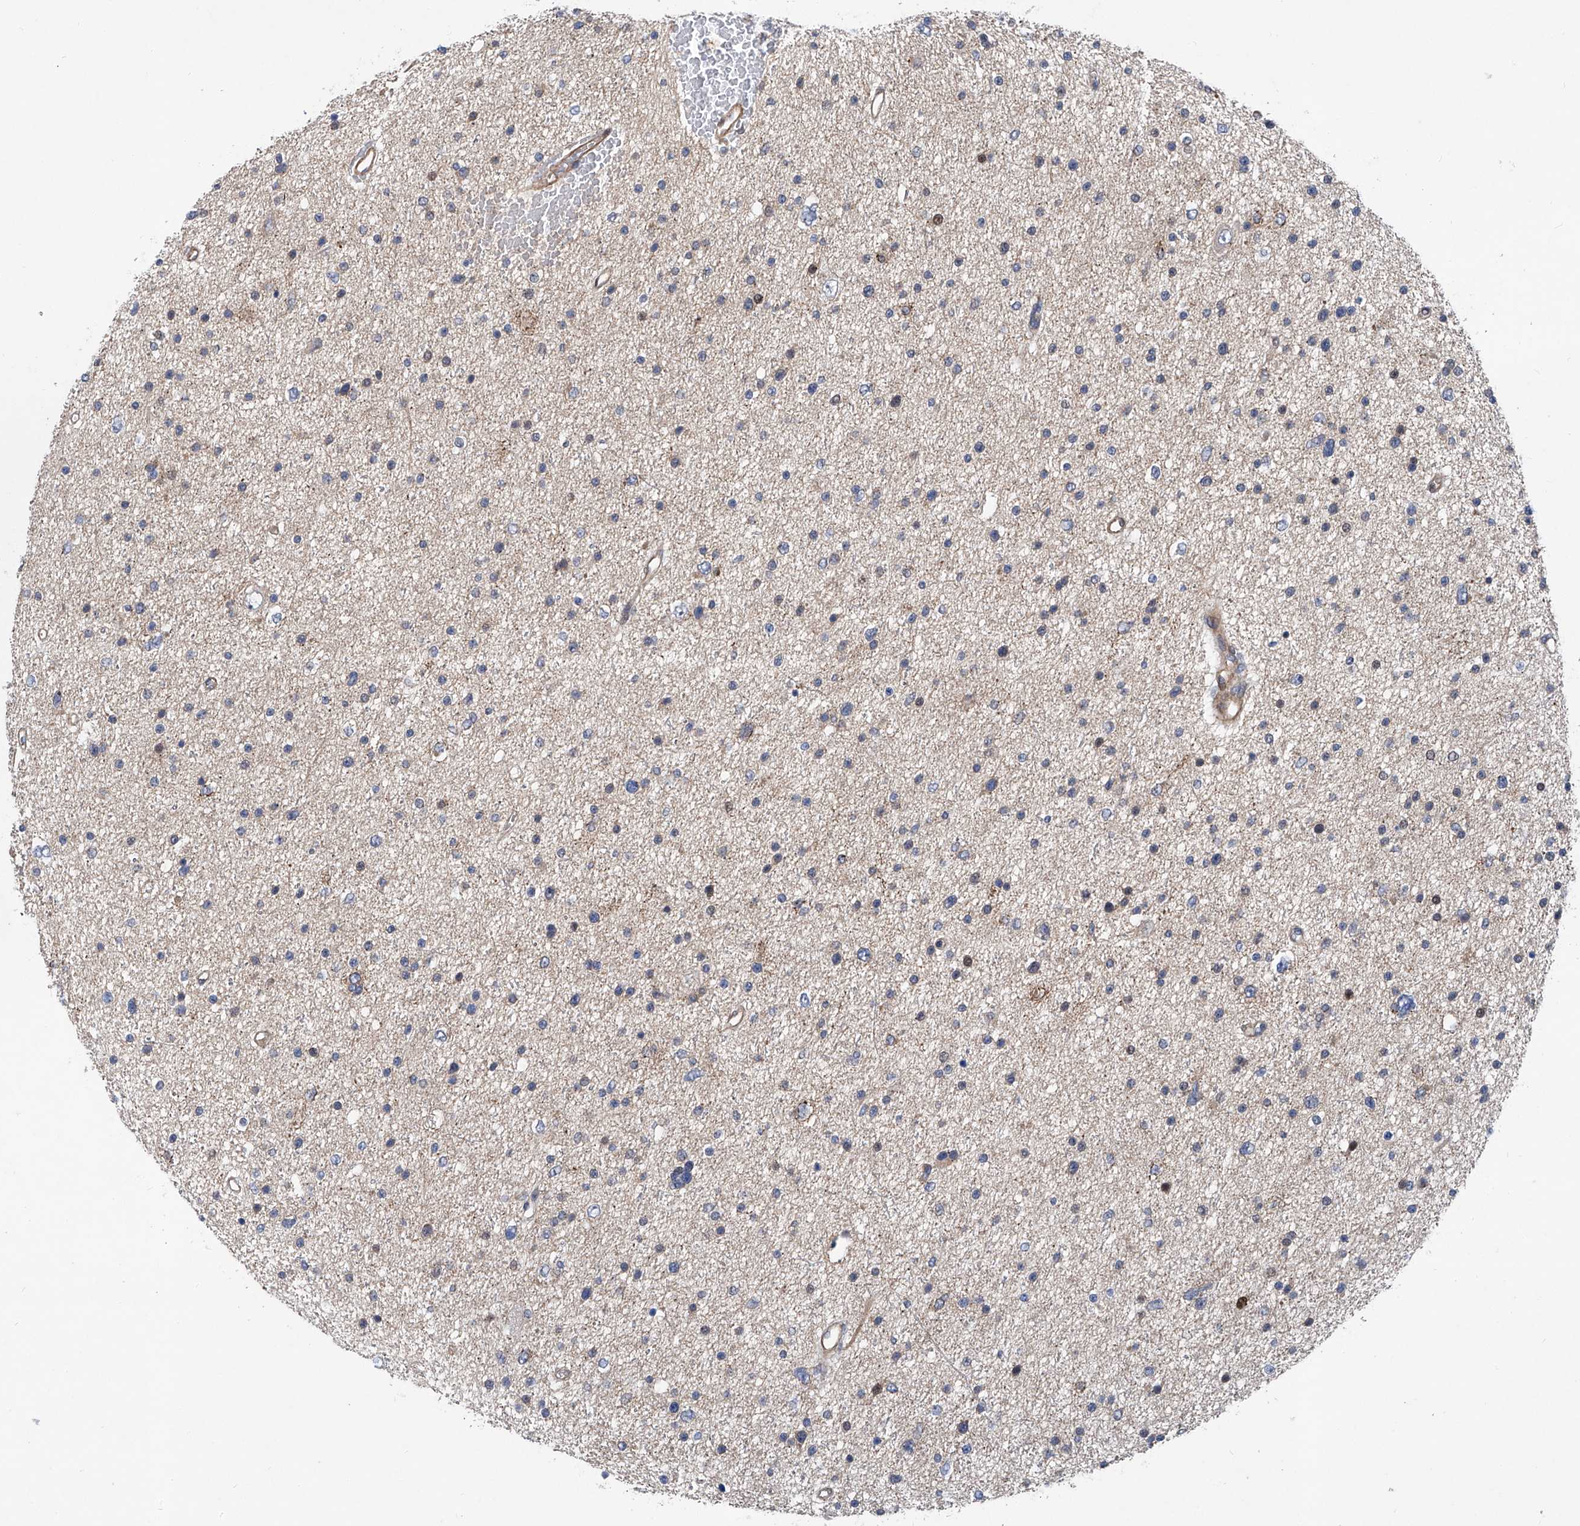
{"staining": {"intensity": "negative", "quantity": "none", "location": "none"}, "tissue": "glioma", "cell_type": "Tumor cells", "image_type": "cancer", "snomed": [{"axis": "morphology", "description": "Glioma, malignant, Low grade"}, {"axis": "topography", "description": "Brain"}], "caption": "Immunohistochemical staining of malignant low-grade glioma exhibits no significant staining in tumor cells.", "gene": "NT5C3A", "patient": {"sex": "female", "age": 37}}